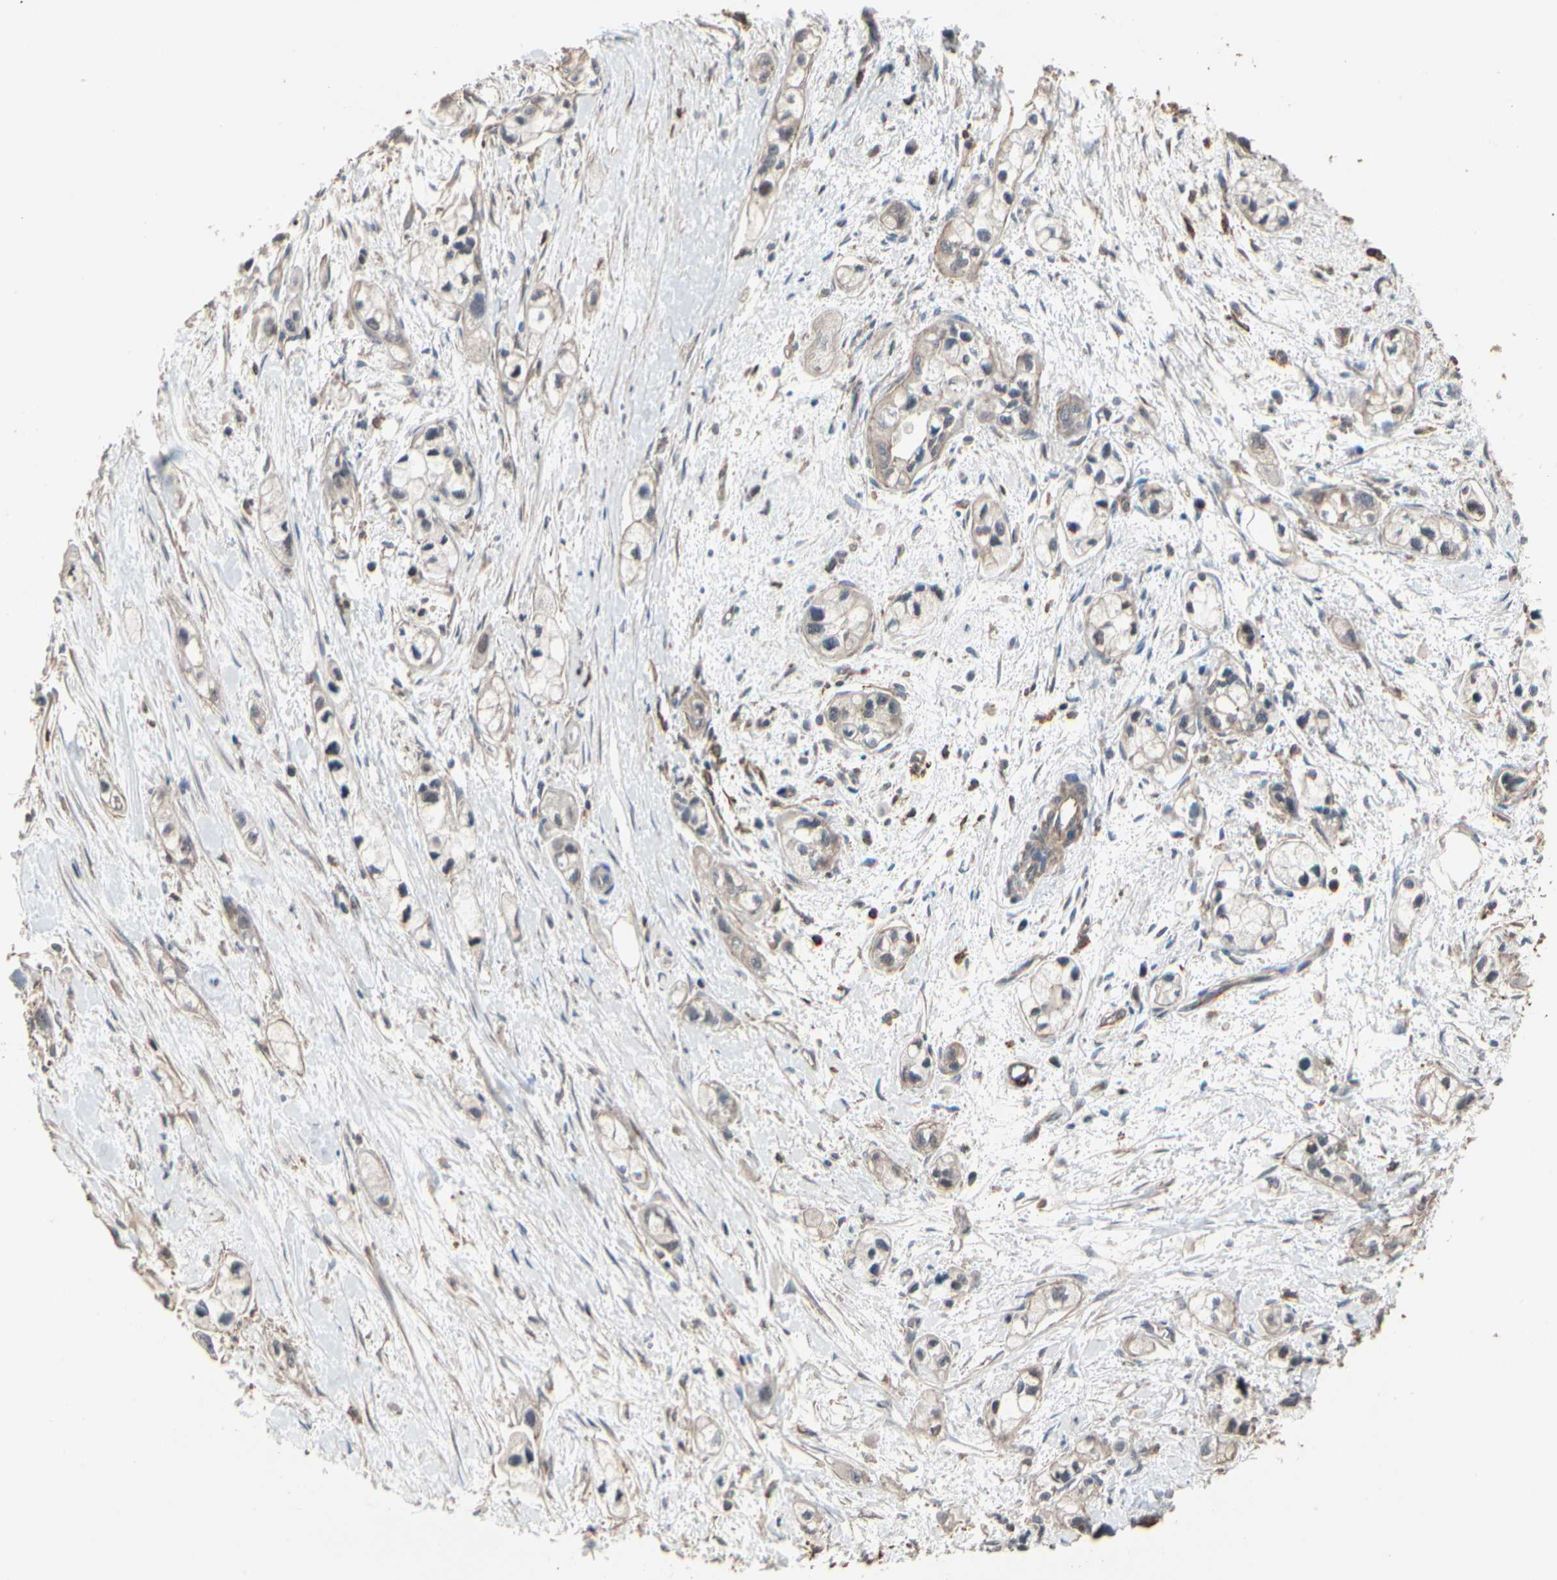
{"staining": {"intensity": "weak", "quantity": "25%-75%", "location": "cytoplasmic/membranous"}, "tissue": "pancreatic cancer", "cell_type": "Tumor cells", "image_type": "cancer", "snomed": [{"axis": "morphology", "description": "Adenocarcinoma, NOS"}, {"axis": "topography", "description": "Pancreas"}], "caption": "Protein analysis of pancreatic adenocarcinoma tissue displays weak cytoplasmic/membranous positivity in approximately 25%-75% of tumor cells.", "gene": "MAPK13", "patient": {"sex": "male", "age": 74}}